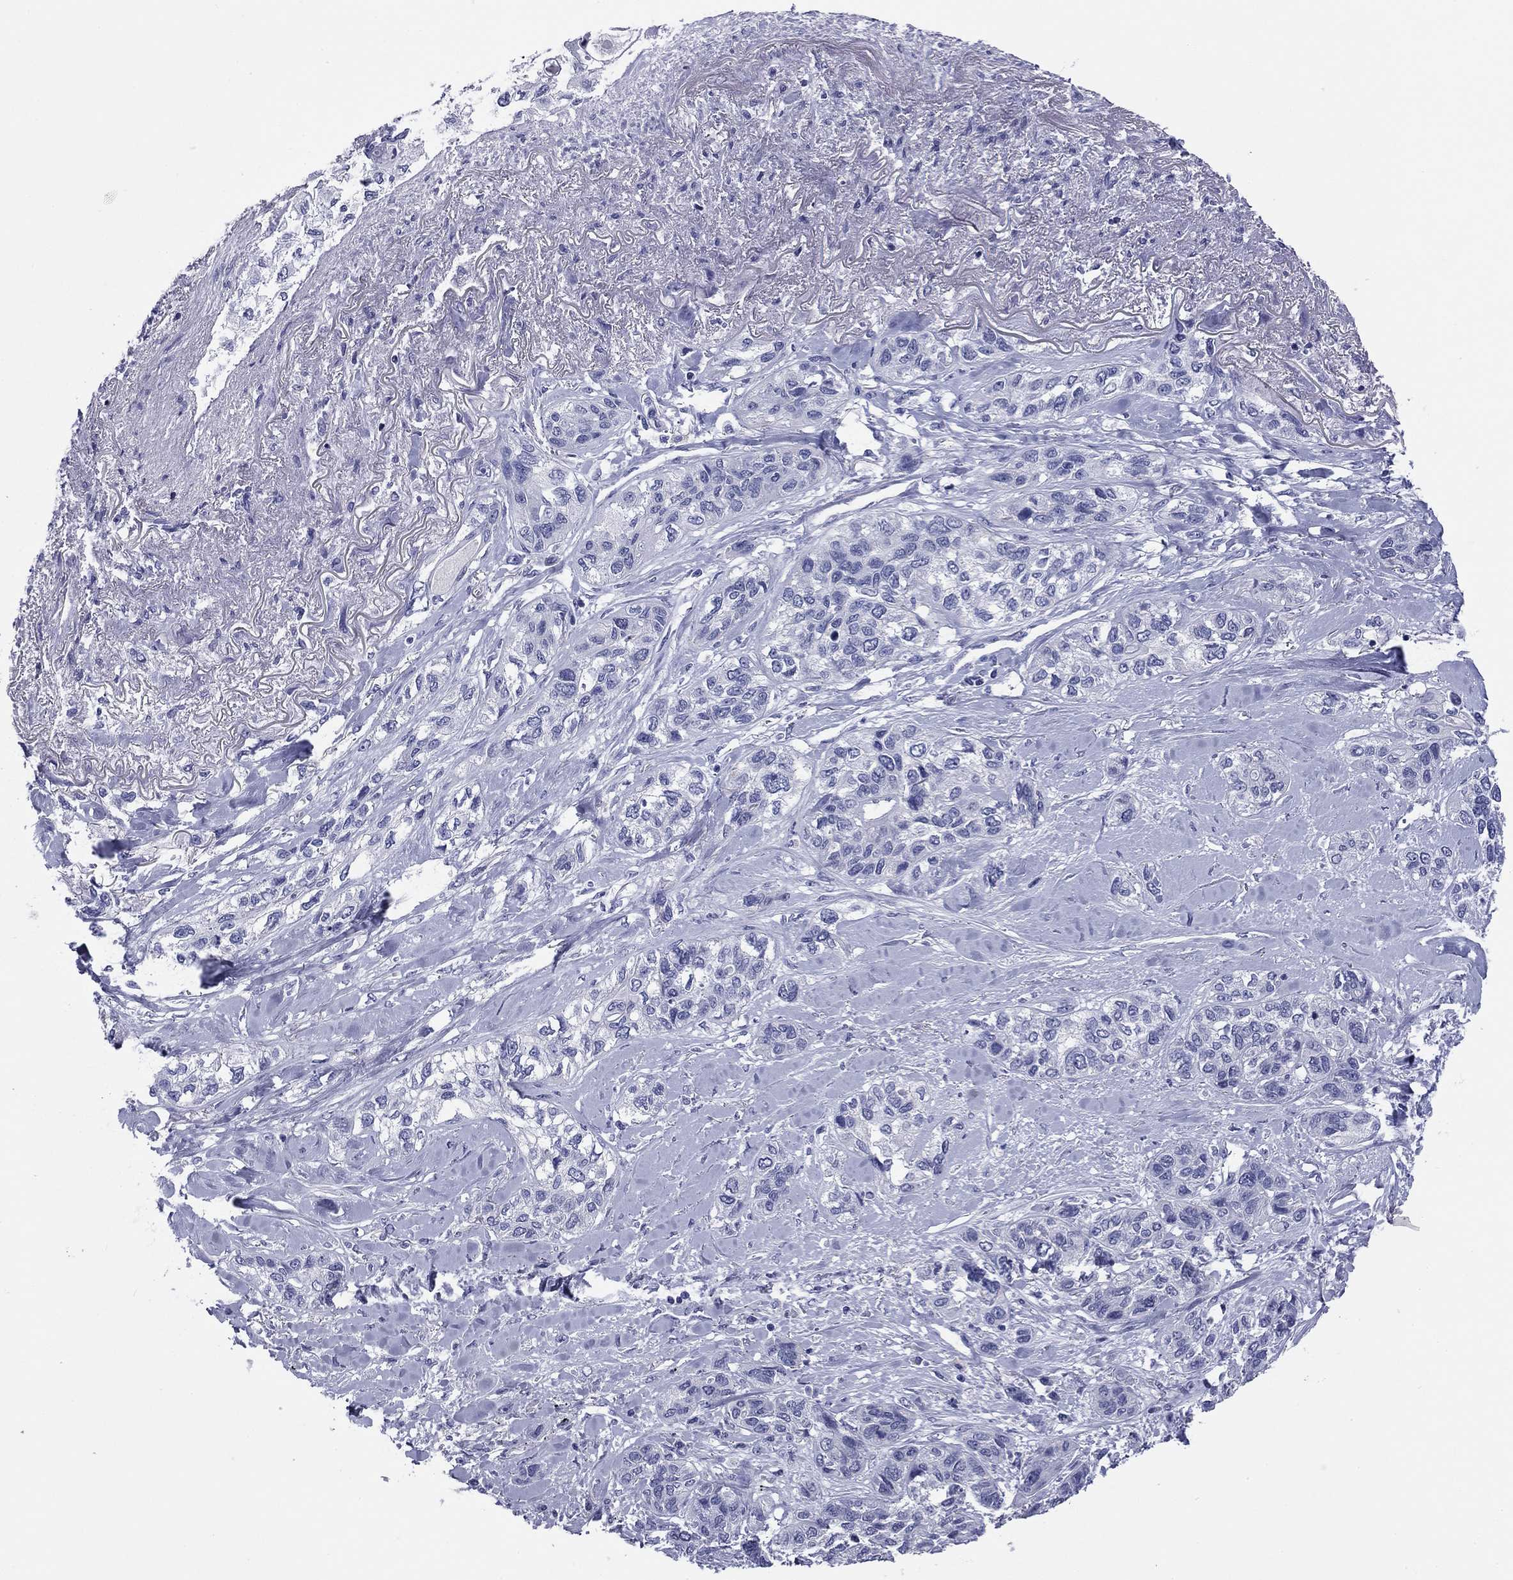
{"staining": {"intensity": "negative", "quantity": "none", "location": "none"}, "tissue": "lung cancer", "cell_type": "Tumor cells", "image_type": "cancer", "snomed": [{"axis": "morphology", "description": "Squamous cell carcinoma, NOS"}, {"axis": "topography", "description": "Lung"}], "caption": "Tumor cells are negative for protein expression in human squamous cell carcinoma (lung).", "gene": "ABCC2", "patient": {"sex": "female", "age": 70}}